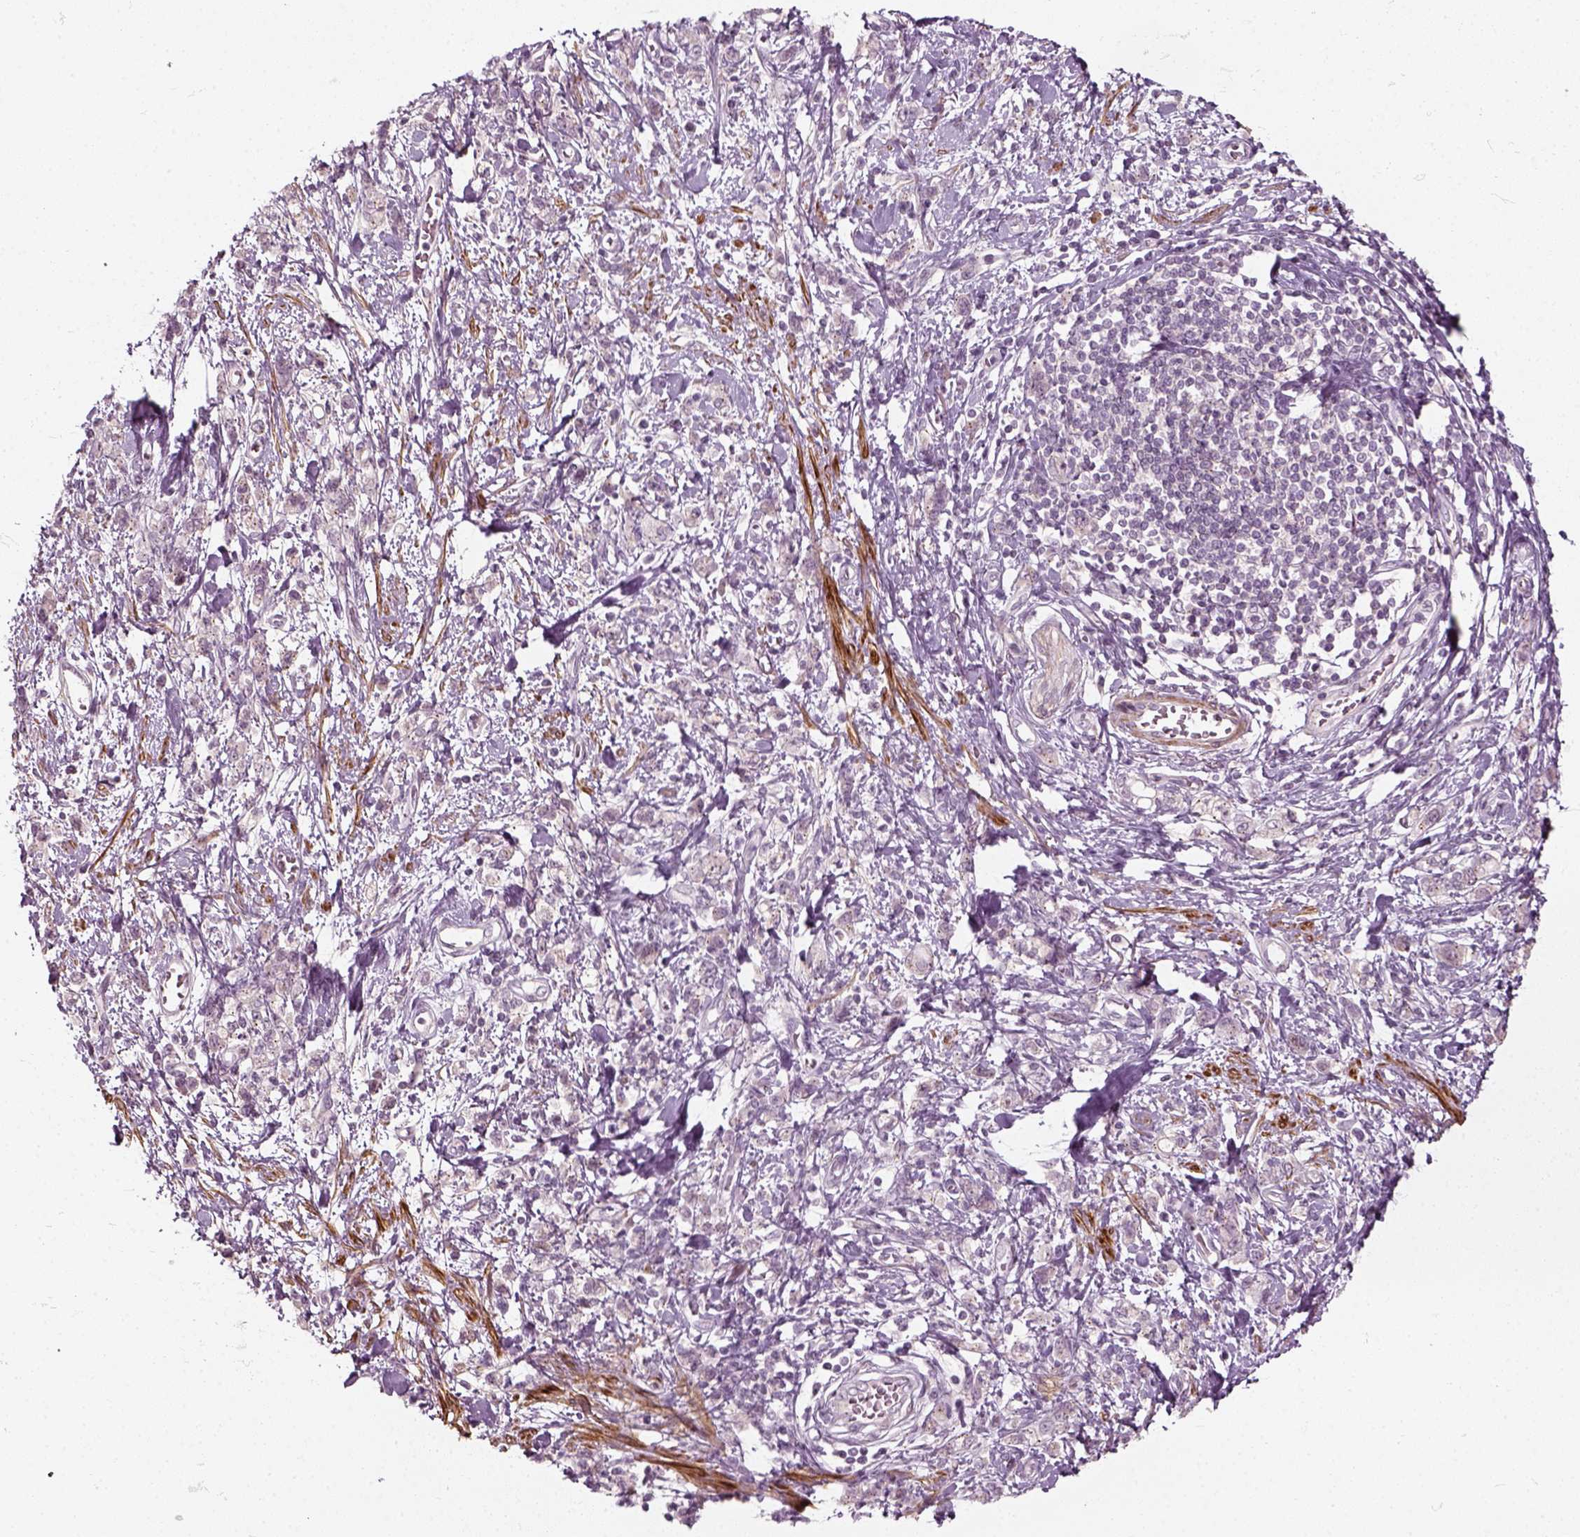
{"staining": {"intensity": "negative", "quantity": "none", "location": "none"}, "tissue": "stomach cancer", "cell_type": "Tumor cells", "image_type": "cancer", "snomed": [{"axis": "morphology", "description": "Adenocarcinoma, NOS"}, {"axis": "topography", "description": "Stomach"}], "caption": "A high-resolution histopathology image shows immunohistochemistry (IHC) staining of stomach adenocarcinoma, which displays no significant staining in tumor cells.", "gene": "MLIP", "patient": {"sex": "male", "age": 77}}